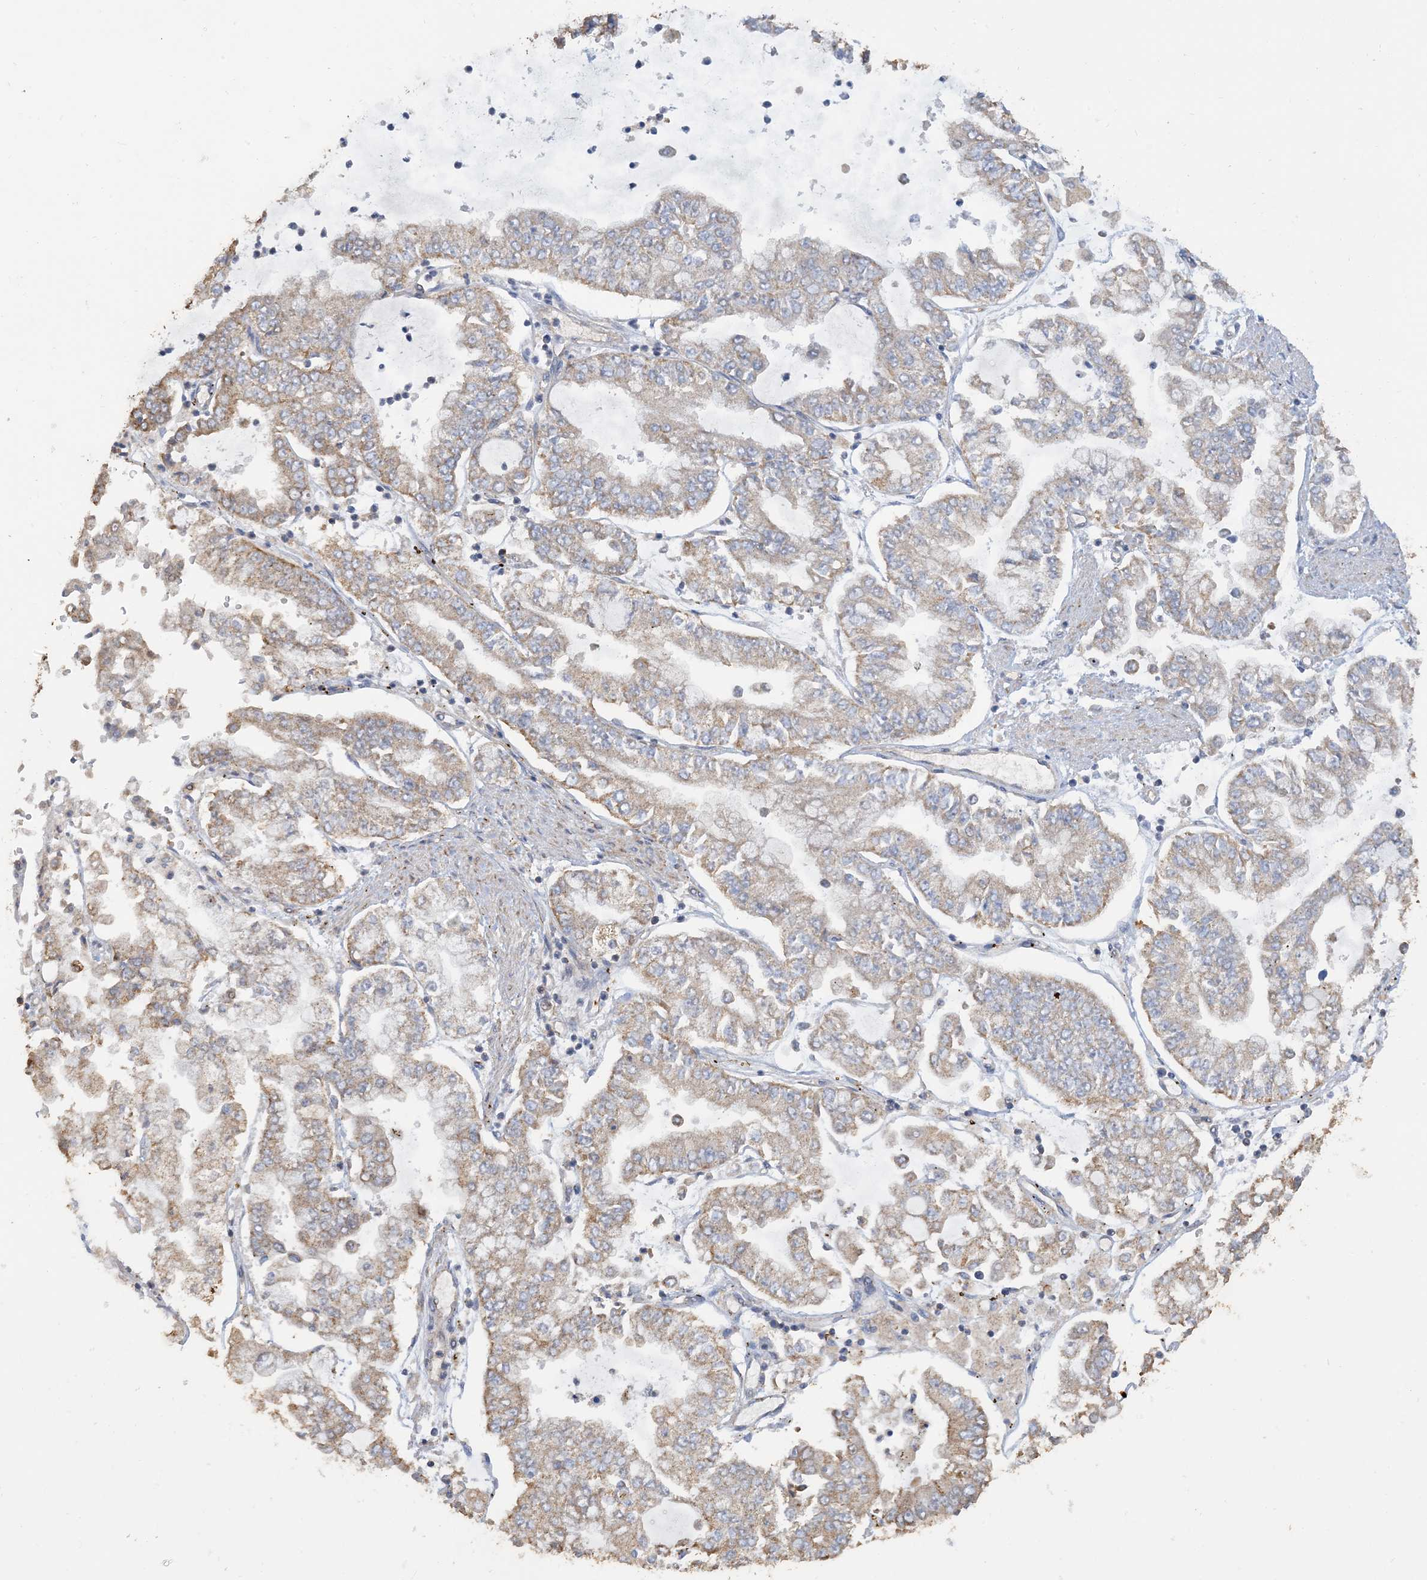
{"staining": {"intensity": "moderate", "quantity": ">75%", "location": "cytoplasmic/membranous"}, "tissue": "stomach cancer", "cell_type": "Tumor cells", "image_type": "cancer", "snomed": [{"axis": "morphology", "description": "Adenocarcinoma, NOS"}, {"axis": "topography", "description": "Stomach"}], "caption": "Protein expression analysis of stomach cancer (adenocarcinoma) reveals moderate cytoplasmic/membranous positivity in approximately >75% of tumor cells.", "gene": "SFMBT2", "patient": {"sex": "male", "age": 76}}